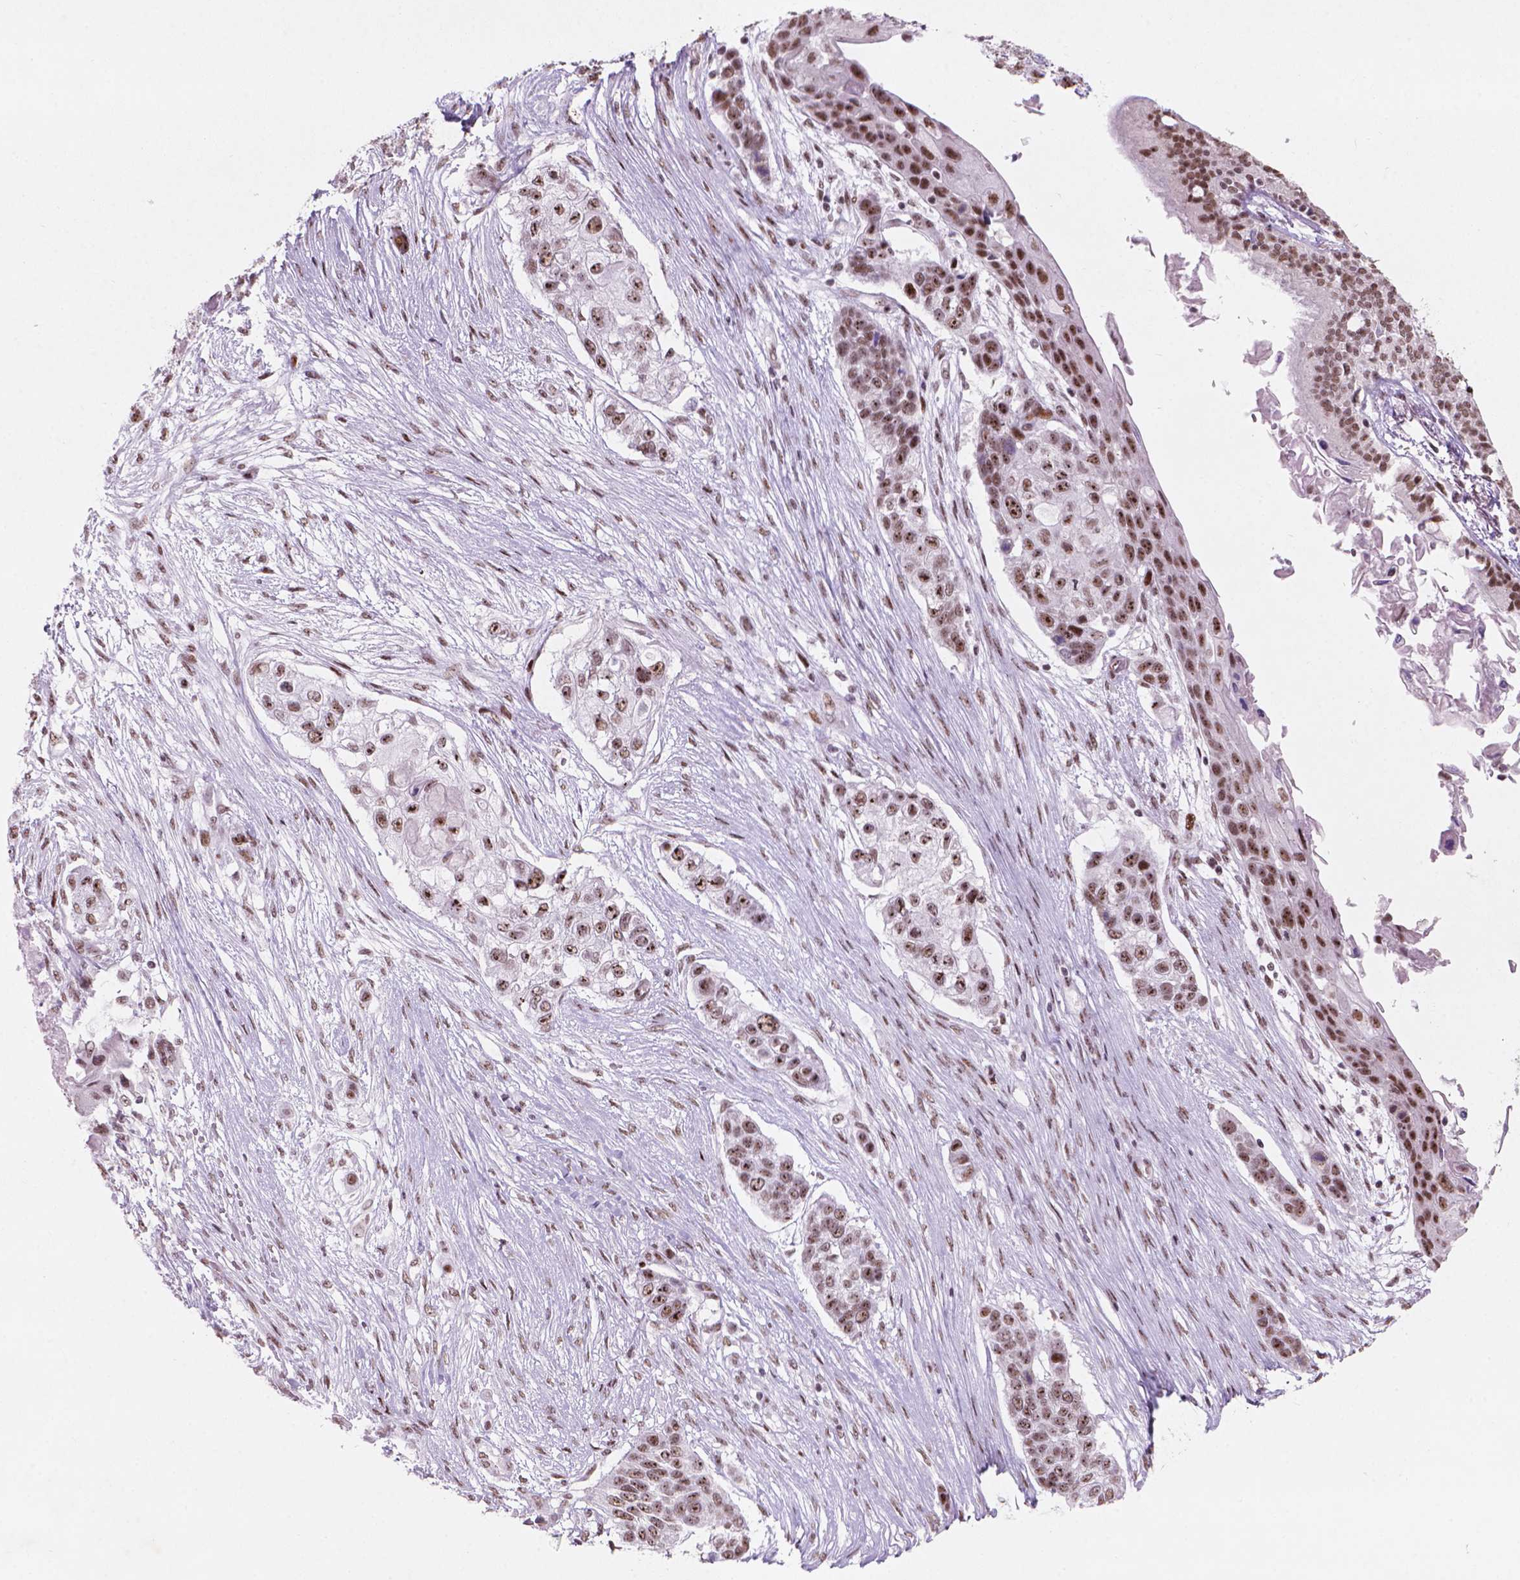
{"staining": {"intensity": "strong", "quantity": ">75%", "location": "nuclear"}, "tissue": "lung cancer", "cell_type": "Tumor cells", "image_type": "cancer", "snomed": [{"axis": "morphology", "description": "Squamous cell carcinoma, NOS"}, {"axis": "topography", "description": "Lung"}], "caption": "A high-resolution image shows IHC staining of lung squamous cell carcinoma, which displays strong nuclear staining in about >75% of tumor cells.", "gene": "HES7", "patient": {"sex": "male", "age": 69}}